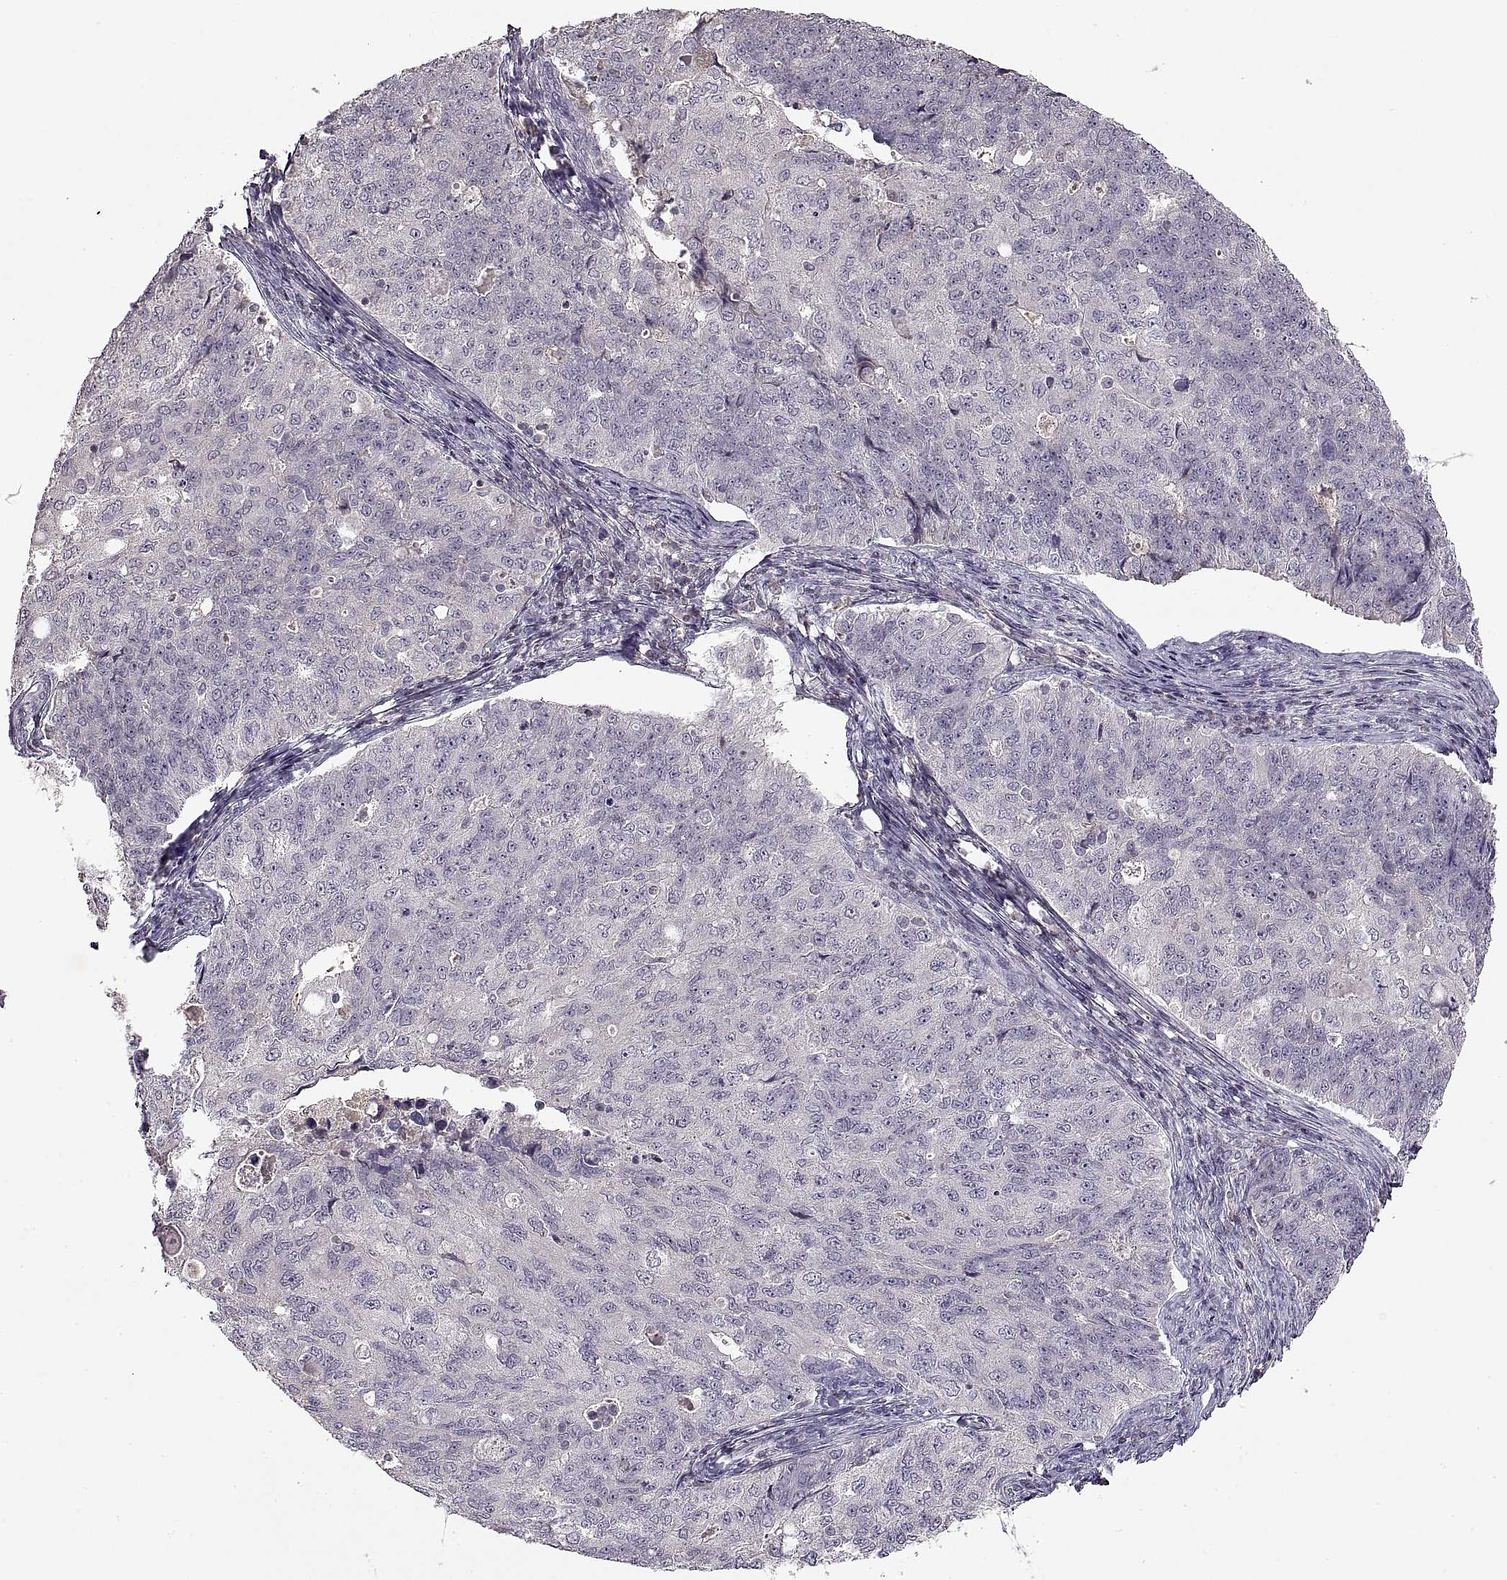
{"staining": {"intensity": "negative", "quantity": "none", "location": "none"}, "tissue": "endometrial cancer", "cell_type": "Tumor cells", "image_type": "cancer", "snomed": [{"axis": "morphology", "description": "Adenocarcinoma, NOS"}, {"axis": "topography", "description": "Endometrium"}], "caption": "Immunohistochemical staining of endometrial adenocarcinoma shows no significant expression in tumor cells. (DAB immunohistochemistry with hematoxylin counter stain).", "gene": "ADAM11", "patient": {"sex": "female", "age": 43}}